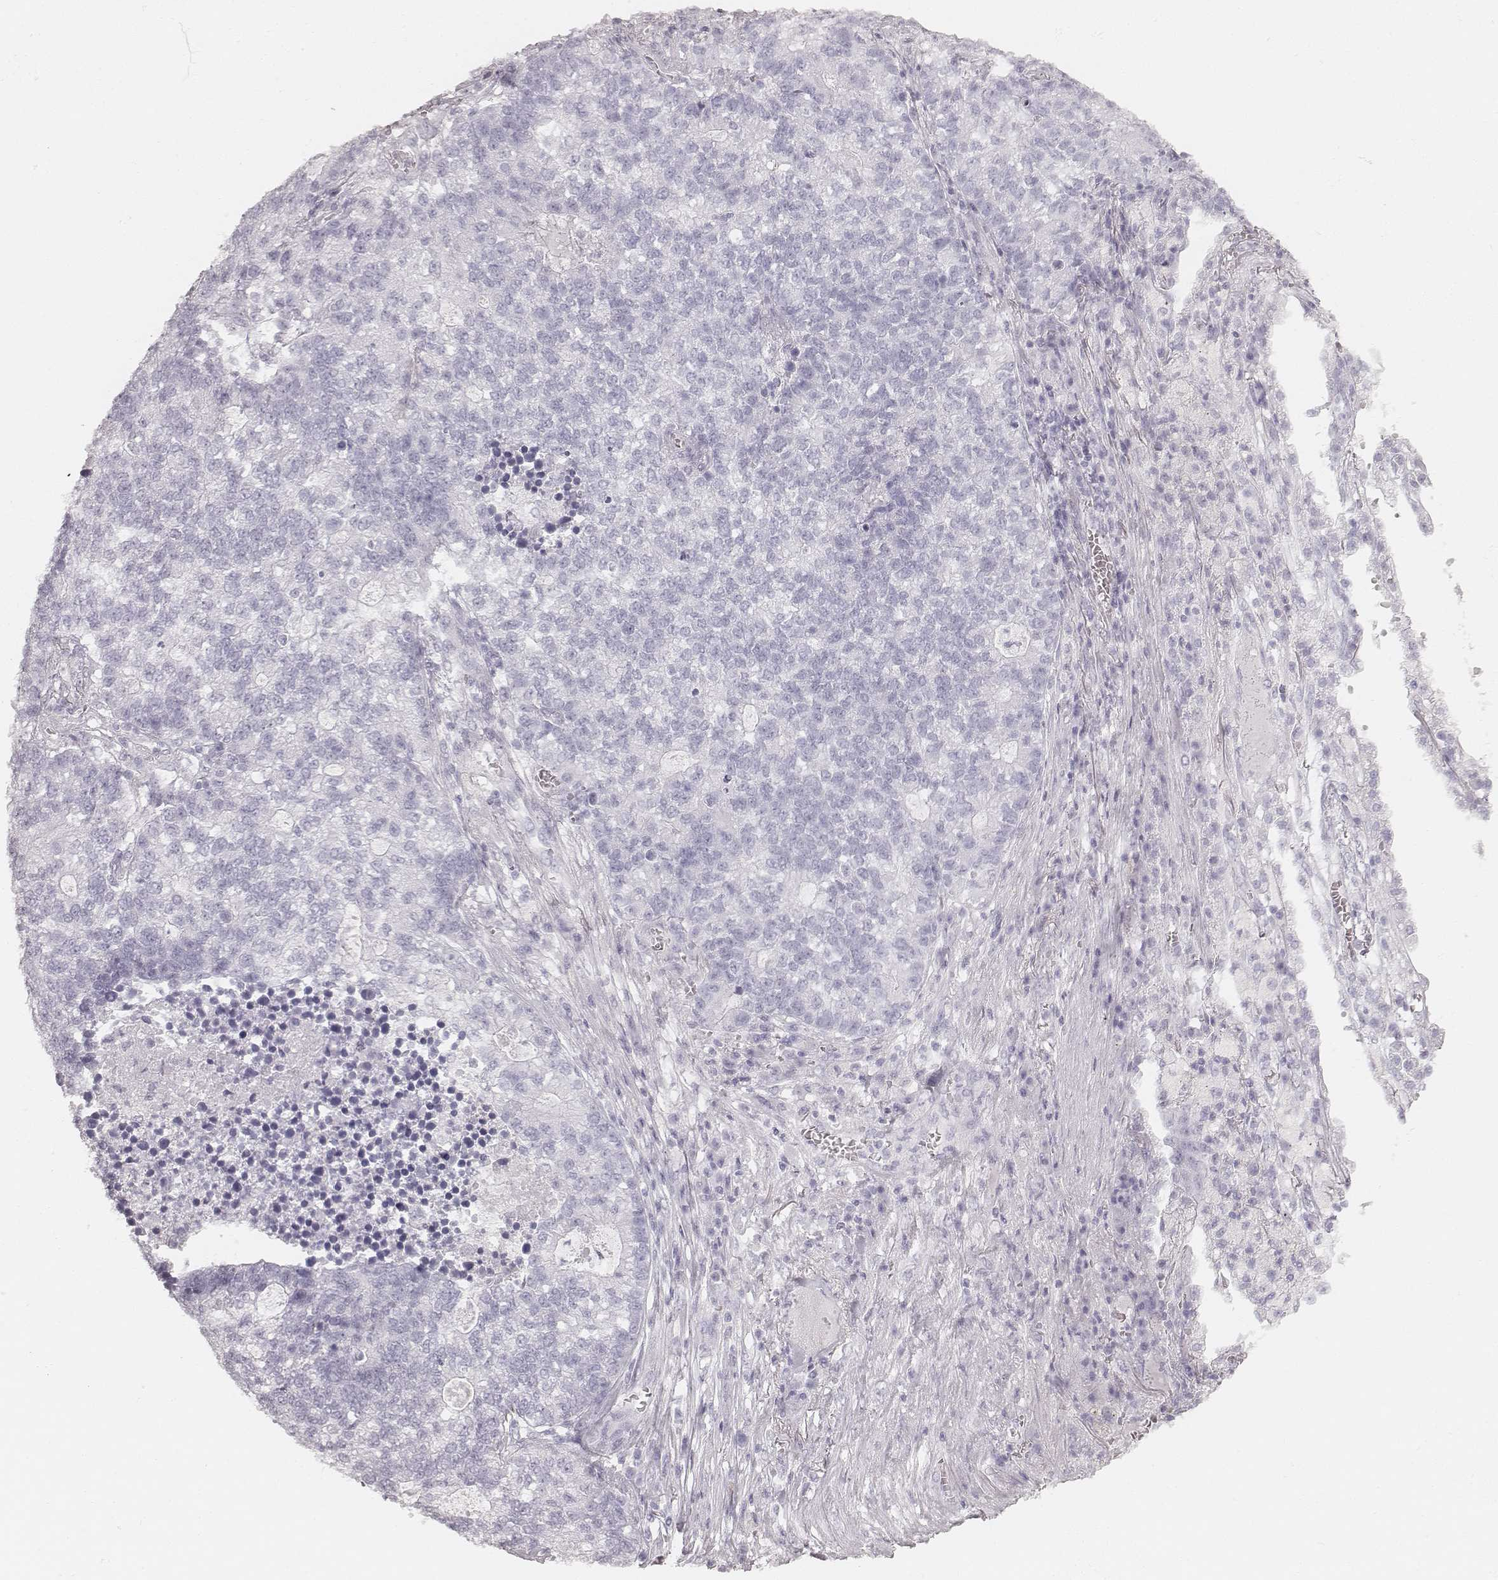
{"staining": {"intensity": "negative", "quantity": "none", "location": "none"}, "tissue": "lung cancer", "cell_type": "Tumor cells", "image_type": "cancer", "snomed": [{"axis": "morphology", "description": "Adenocarcinoma, NOS"}, {"axis": "topography", "description": "Lung"}], "caption": "Immunohistochemistry (IHC) of lung cancer displays no expression in tumor cells. (Brightfield microscopy of DAB (3,3'-diaminobenzidine) immunohistochemistry (IHC) at high magnification).", "gene": "KRT34", "patient": {"sex": "male", "age": 57}}